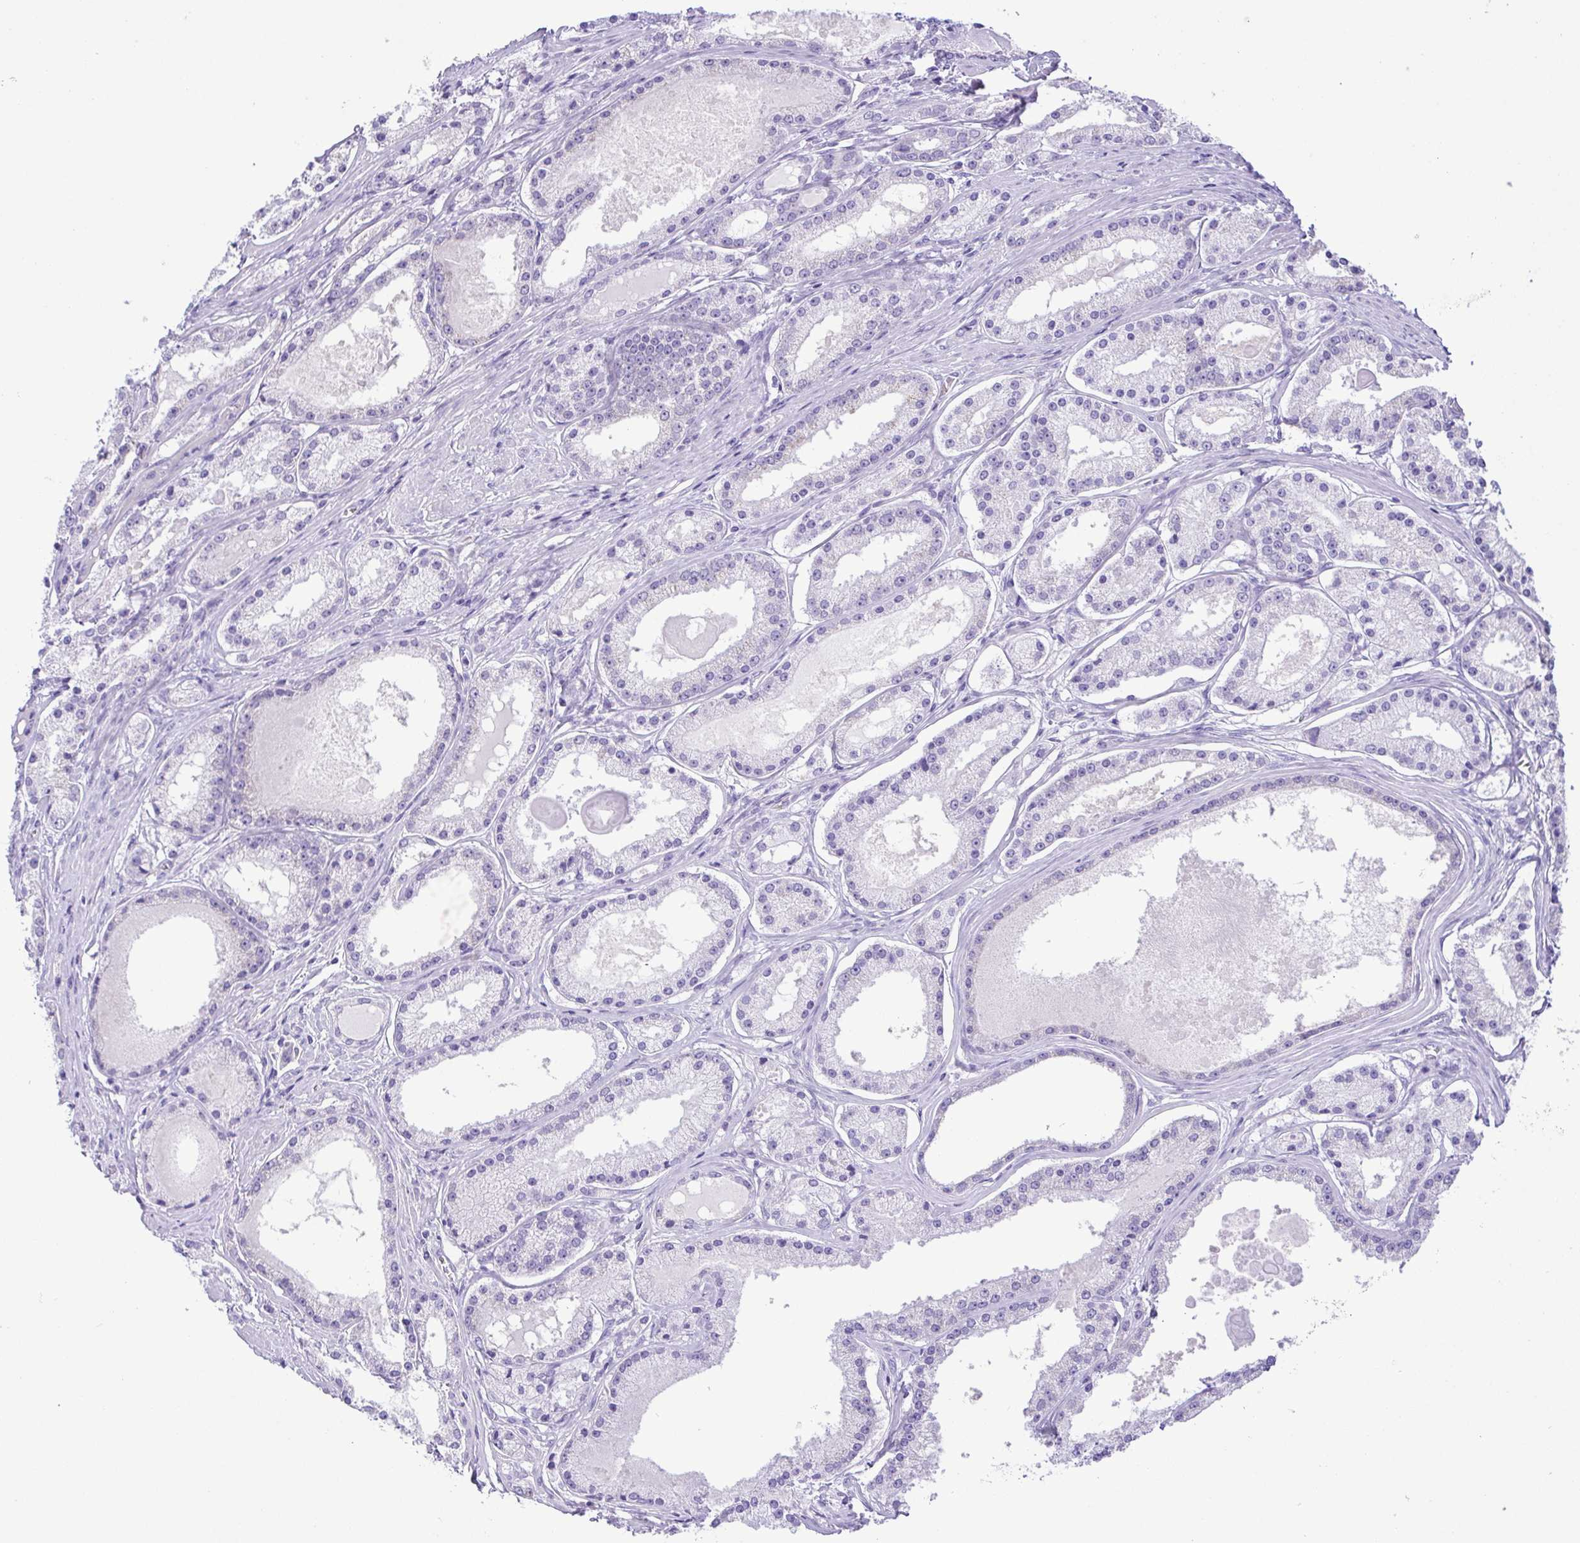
{"staining": {"intensity": "negative", "quantity": "none", "location": "none"}, "tissue": "prostate cancer", "cell_type": "Tumor cells", "image_type": "cancer", "snomed": [{"axis": "morphology", "description": "Adenocarcinoma, Low grade"}, {"axis": "topography", "description": "Prostate"}], "caption": "Protein analysis of prostate cancer (adenocarcinoma (low-grade)) displays no significant positivity in tumor cells.", "gene": "CD72", "patient": {"sex": "male", "age": 57}}